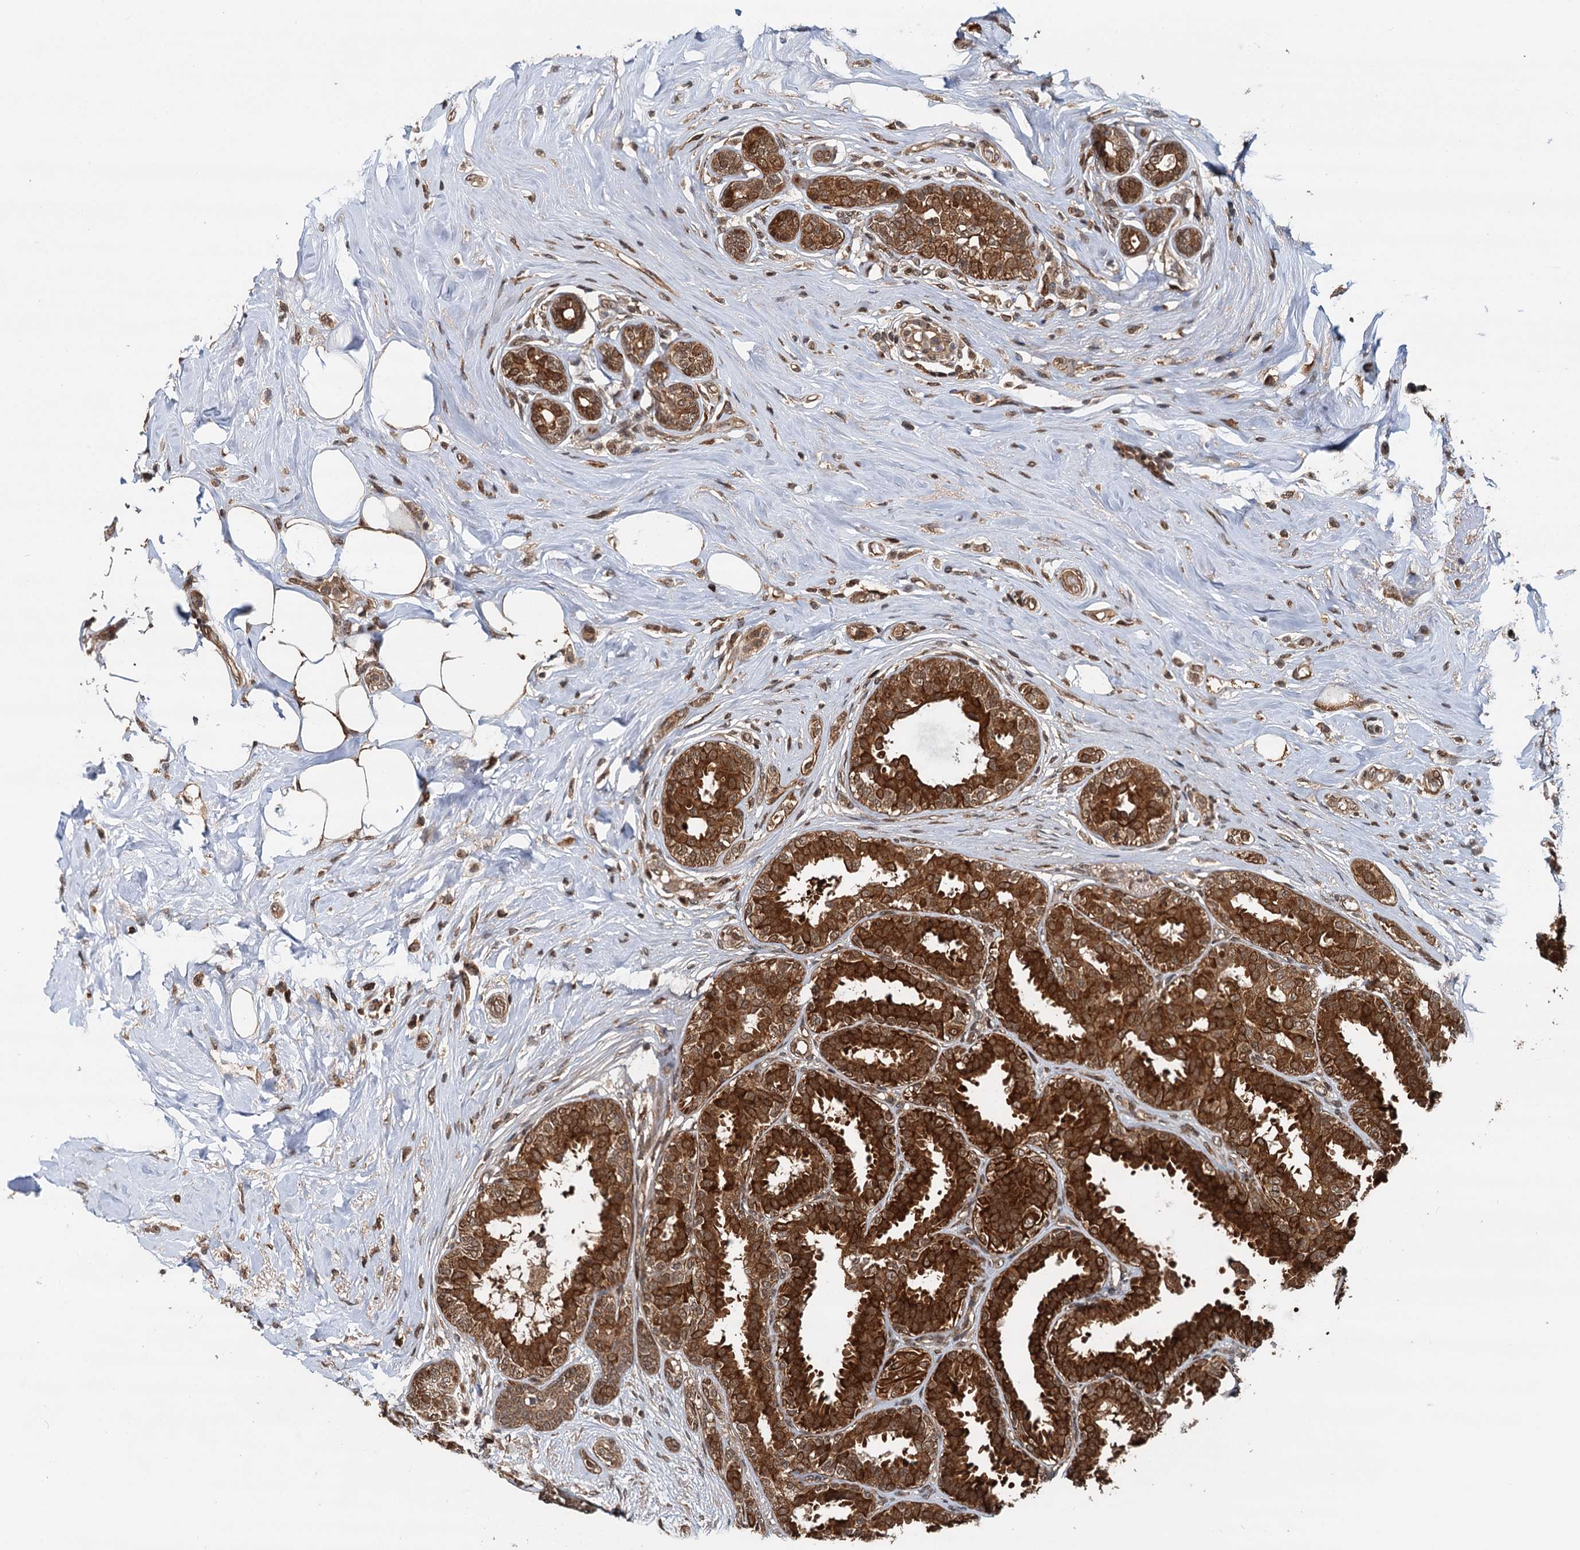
{"staining": {"intensity": "strong", "quantity": ">75%", "location": "cytoplasmic/membranous"}, "tissue": "breast cancer", "cell_type": "Tumor cells", "image_type": "cancer", "snomed": [{"axis": "morphology", "description": "Lobular carcinoma"}, {"axis": "topography", "description": "Breast"}], "caption": "Human breast cancer (lobular carcinoma) stained for a protein (brown) reveals strong cytoplasmic/membranous positive positivity in about >75% of tumor cells.", "gene": "STUB1", "patient": {"sex": "female", "age": 51}}